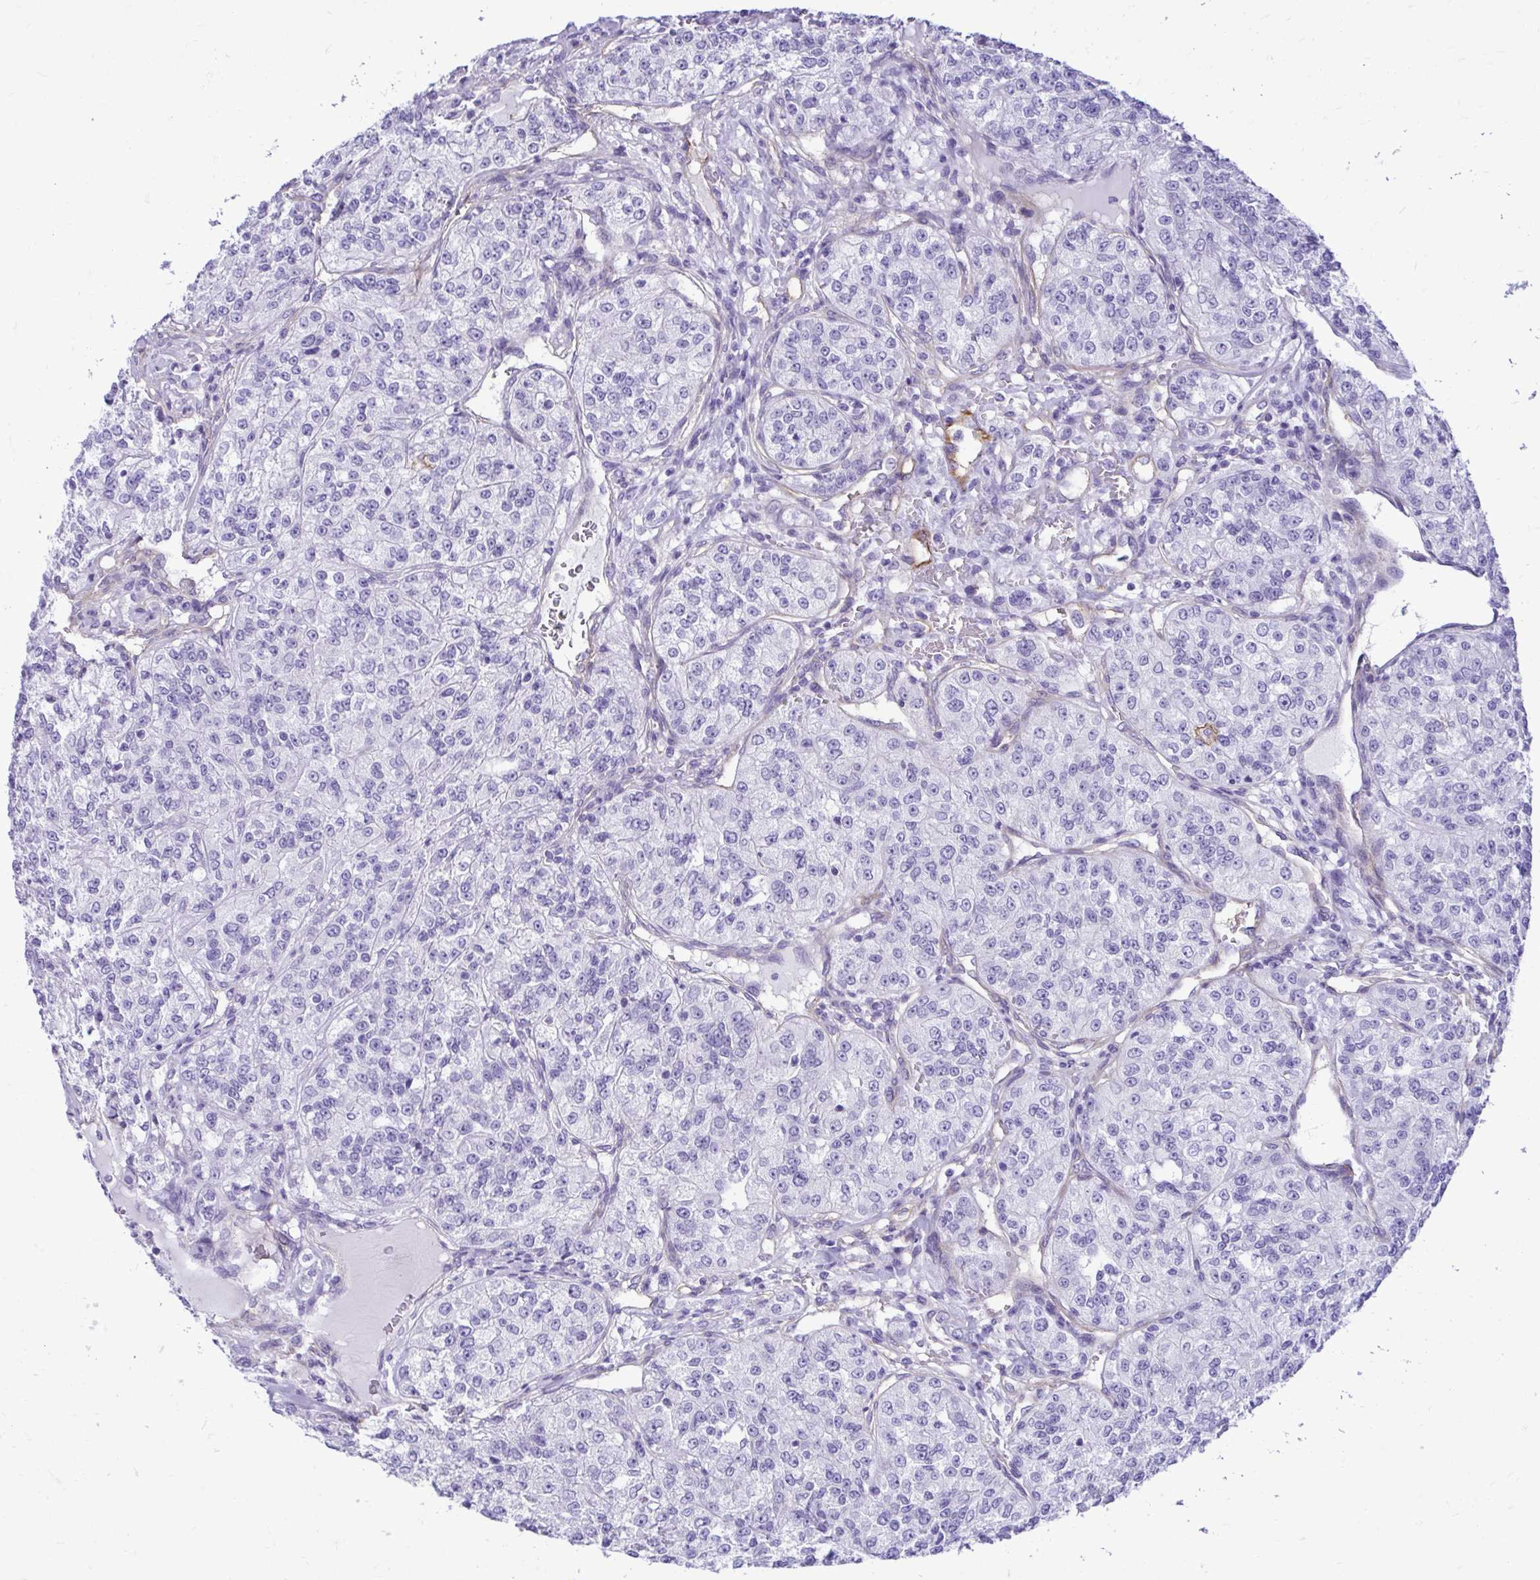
{"staining": {"intensity": "negative", "quantity": "none", "location": "none"}, "tissue": "renal cancer", "cell_type": "Tumor cells", "image_type": "cancer", "snomed": [{"axis": "morphology", "description": "Adenocarcinoma, NOS"}, {"axis": "topography", "description": "Kidney"}], "caption": "Adenocarcinoma (renal) was stained to show a protein in brown. There is no significant positivity in tumor cells. (Stains: DAB immunohistochemistry with hematoxylin counter stain, Microscopy: brightfield microscopy at high magnification).", "gene": "ABCG2", "patient": {"sex": "female", "age": 63}}